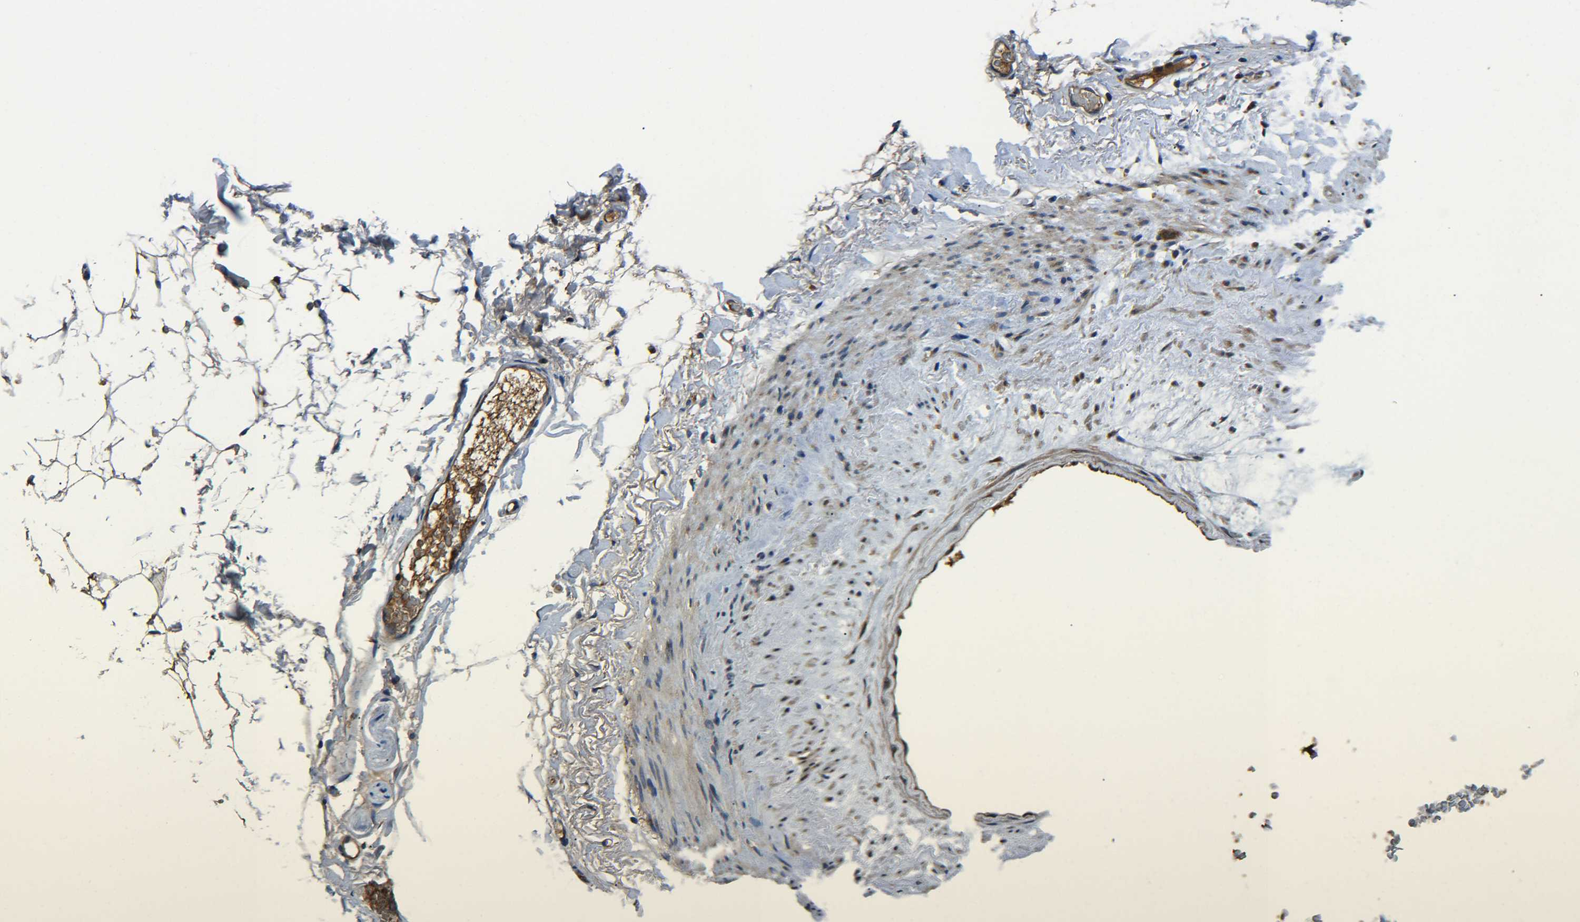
{"staining": {"intensity": "moderate", "quantity": "25%-75%", "location": "cytoplasmic/membranous"}, "tissue": "adipose tissue", "cell_type": "Adipocytes", "image_type": "normal", "snomed": [{"axis": "morphology", "description": "Normal tissue, NOS"}, {"axis": "topography", "description": "Breast"}, {"axis": "topography", "description": "Soft tissue"}], "caption": "A histopathology image of adipose tissue stained for a protein displays moderate cytoplasmic/membranous brown staining in adipocytes.", "gene": "RAB1B", "patient": {"sex": "female", "age": 75}}